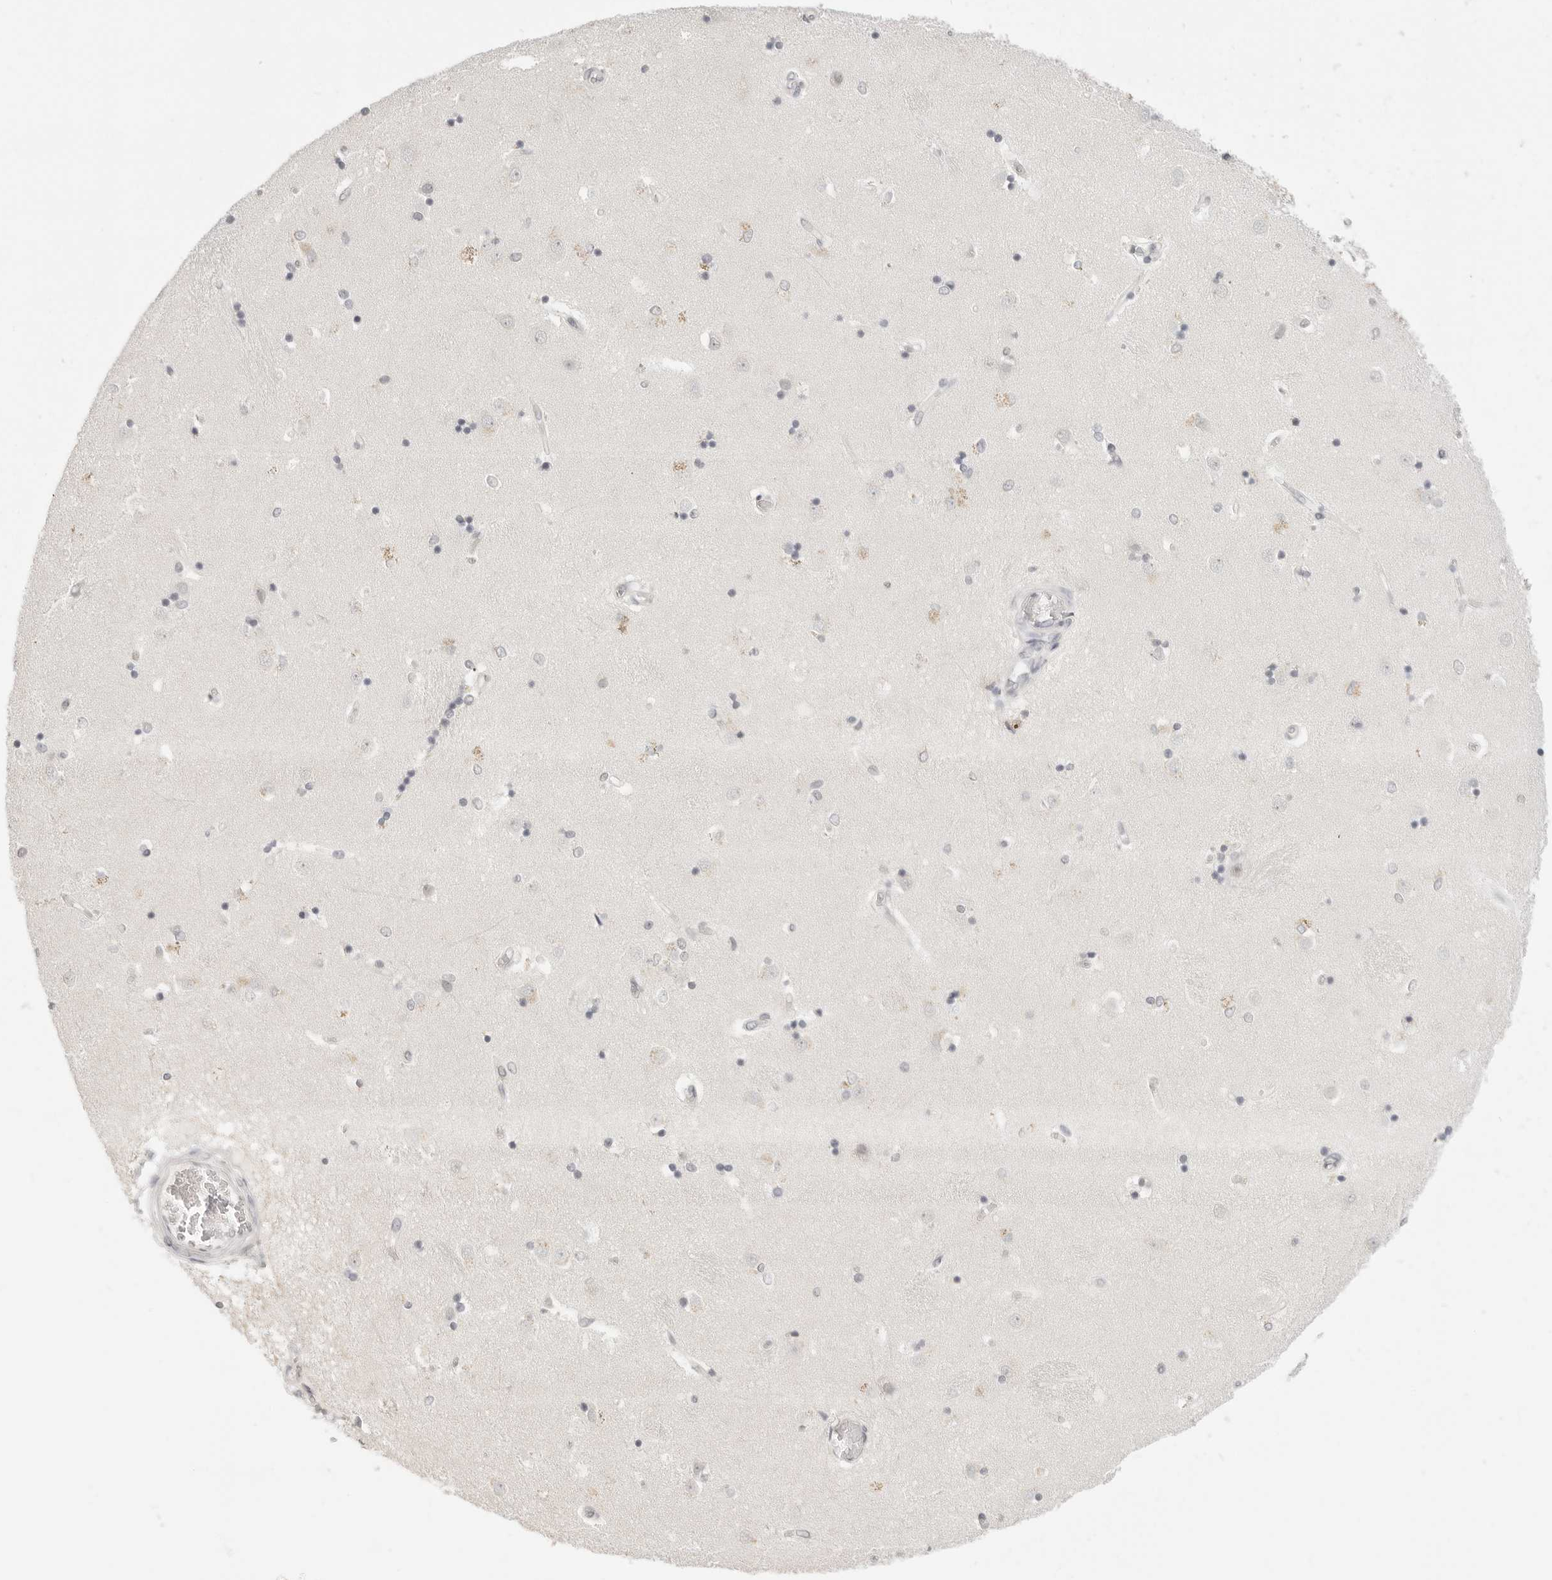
{"staining": {"intensity": "negative", "quantity": "none", "location": "none"}, "tissue": "caudate", "cell_type": "Glial cells", "image_type": "normal", "snomed": [{"axis": "morphology", "description": "Normal tissue, NOS"}, {"axis": "topography", "description": "Lateral ventricle wall"}], "caption": "An IHC micrograph of unremarkable caudate is shown. There is no staining in glial cells of caudate.", "gene": "KLK11", "patient": {"sex": "male", "age": 45}}